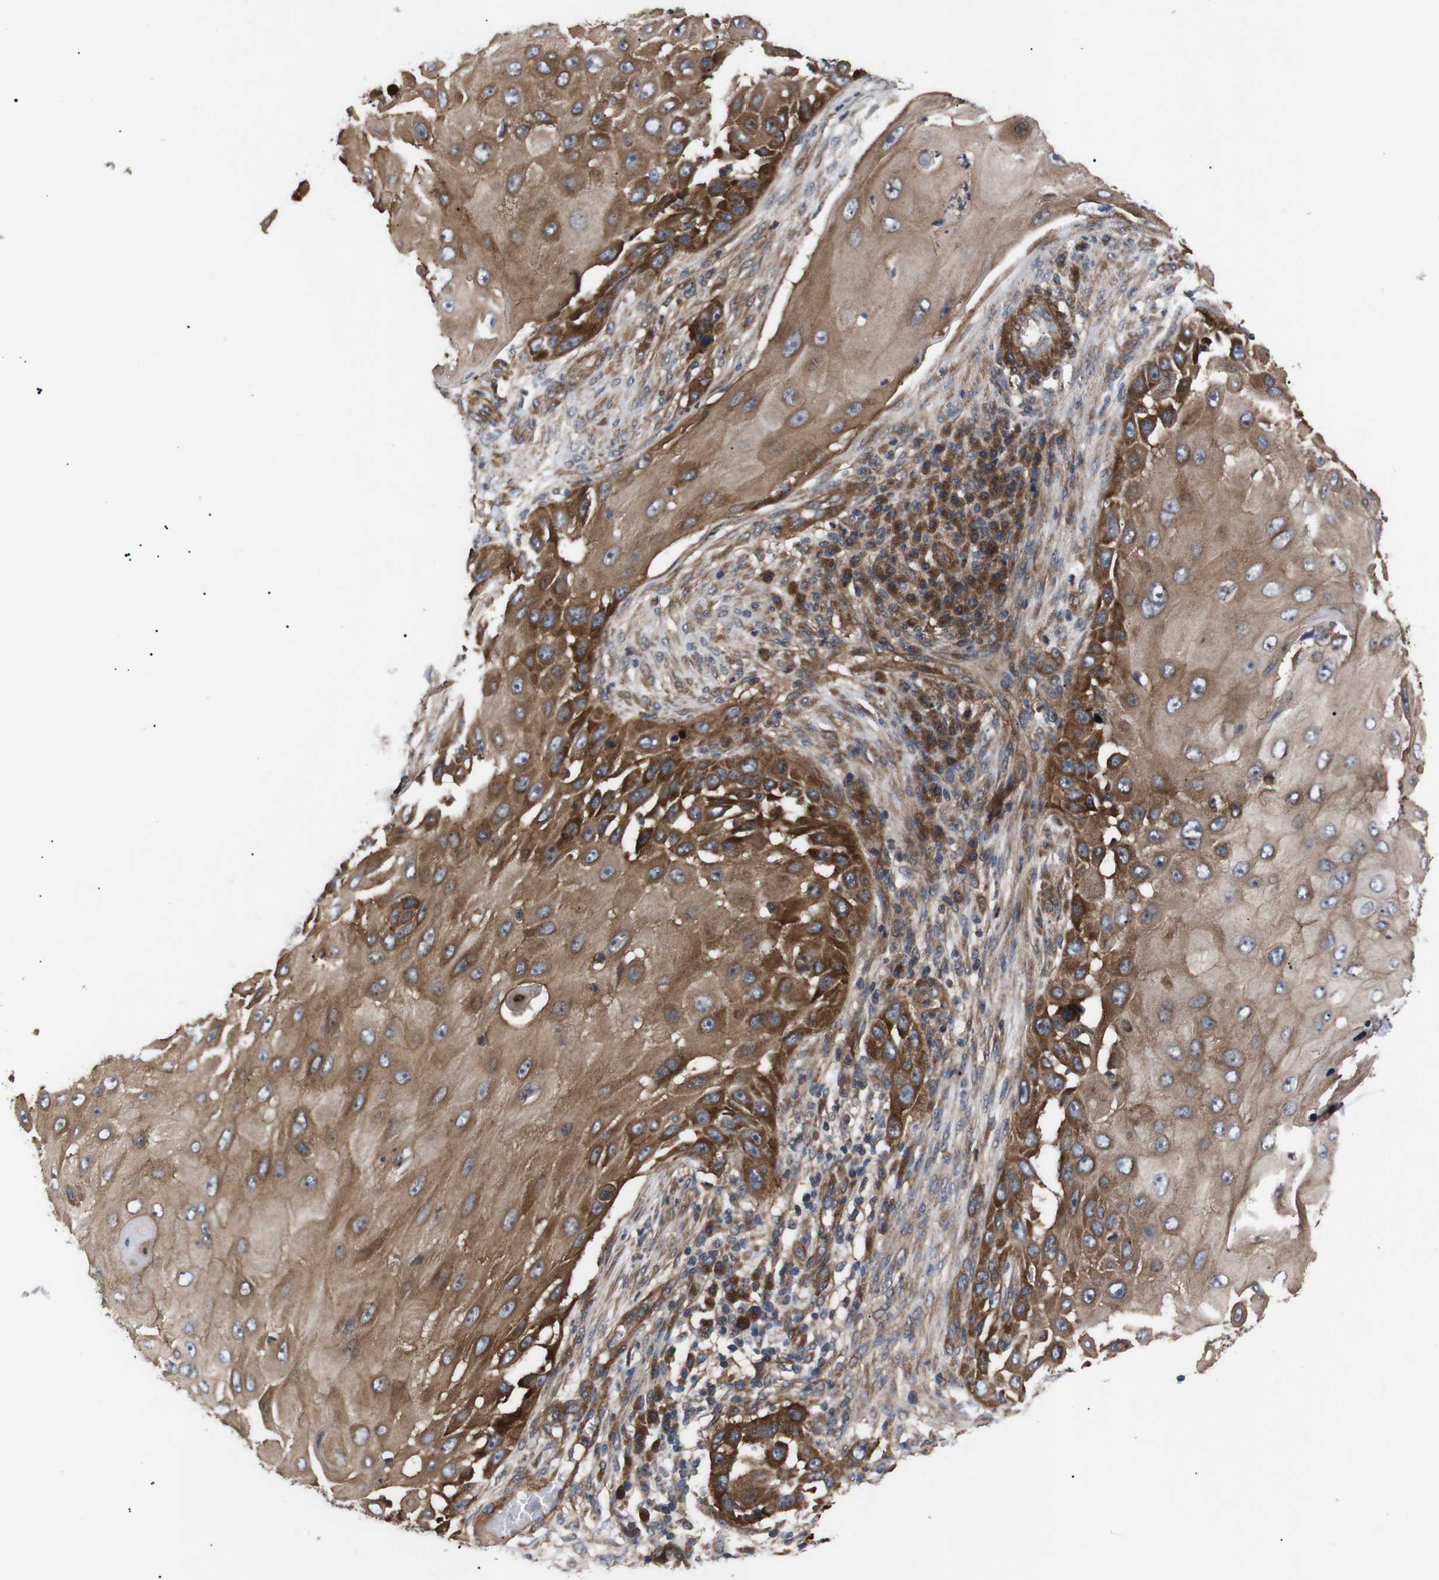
{"staining": {"intensity": "strong", "quantity": ">75%", "location": "cytoplasmic/membranous"}, "tissue": "skin cancer", "cell_type": "Tumor cells", "image_type": "cancer", "snomed": [{"axis": "morphology", "description": "Squamous cell carcinoma, NOS"}, {"axis": "topography", "description": "Skin"}], "caption": "The immunohistochemical stain shows strong cytoplasmic/membranous positivity in tumor cells of skin squamous cell carcinoma tissue. The staining was performed using DAB (3,3'-diaminobenzidine), with brown indicating positive protein expression. Nuclei are stained blue with hematoxylin.", "gene": "PAWR", "patient": {"sex": "female", "age": 44}}